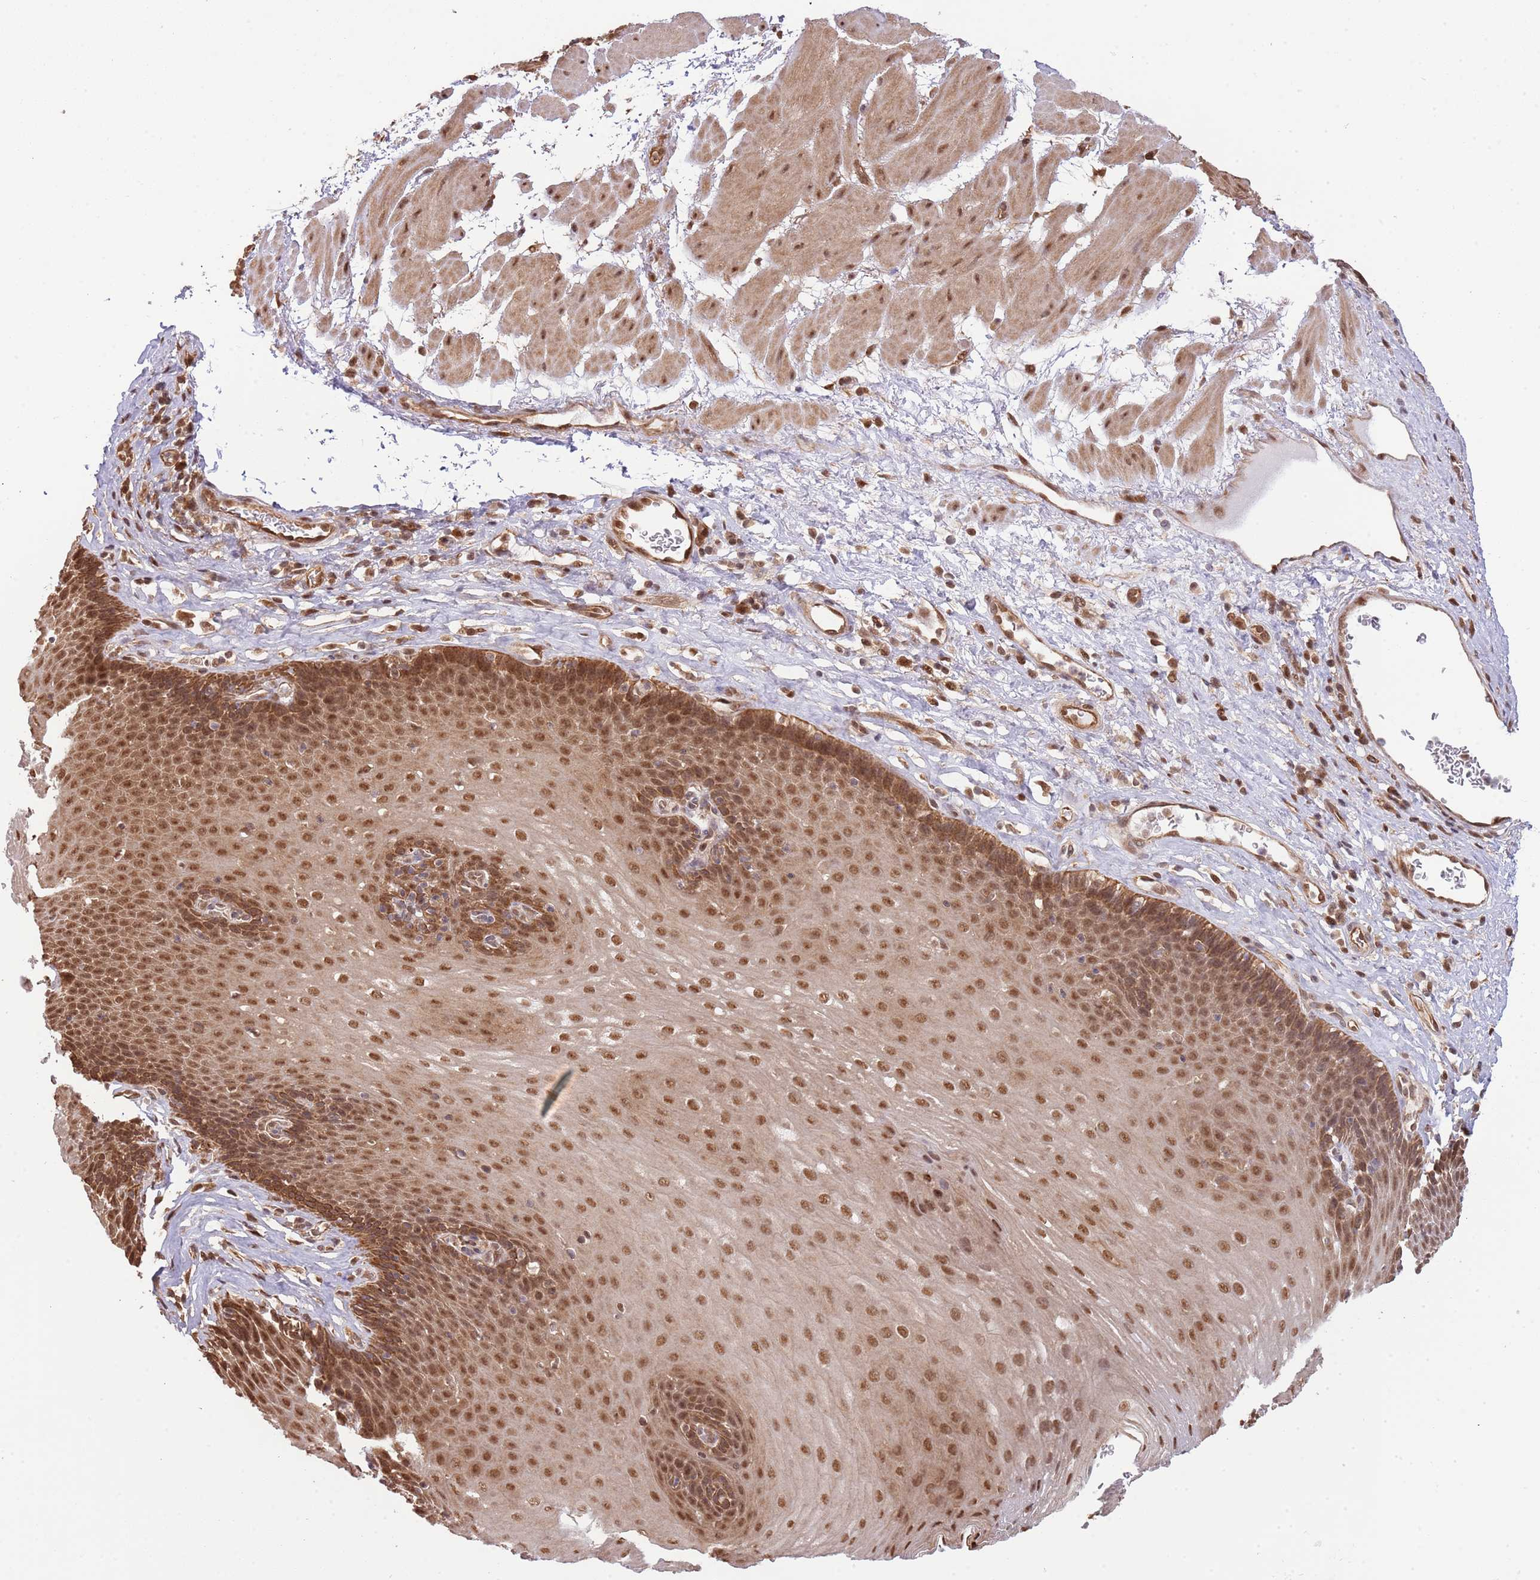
{"staining": {"intensity": "moderate", "quantity": ">75%", "location": "cytoplasmic/membranous,nuclear"}, "tissue": "esophagus", "cell_type": "Squamous epithelial cells", "image_type": "normal", "snomed": [{"axis": "morphology", "description": "Normal tissue, NOS"}, {"axis": "topography", "description": "Esophagus"}], "caption": "Unremarkable esophagus was stained to show a protein in brown. There is medium levels of moderate cytoplasmic/membranous,nuclear positivity in about >75% of squamous epithelial cells. Immunohistochemistry stains the protein of interest in brown and the nuclei are stained blue.", "gene": "PLSCR5", "patient": {"sex": "female", "age": 66}}